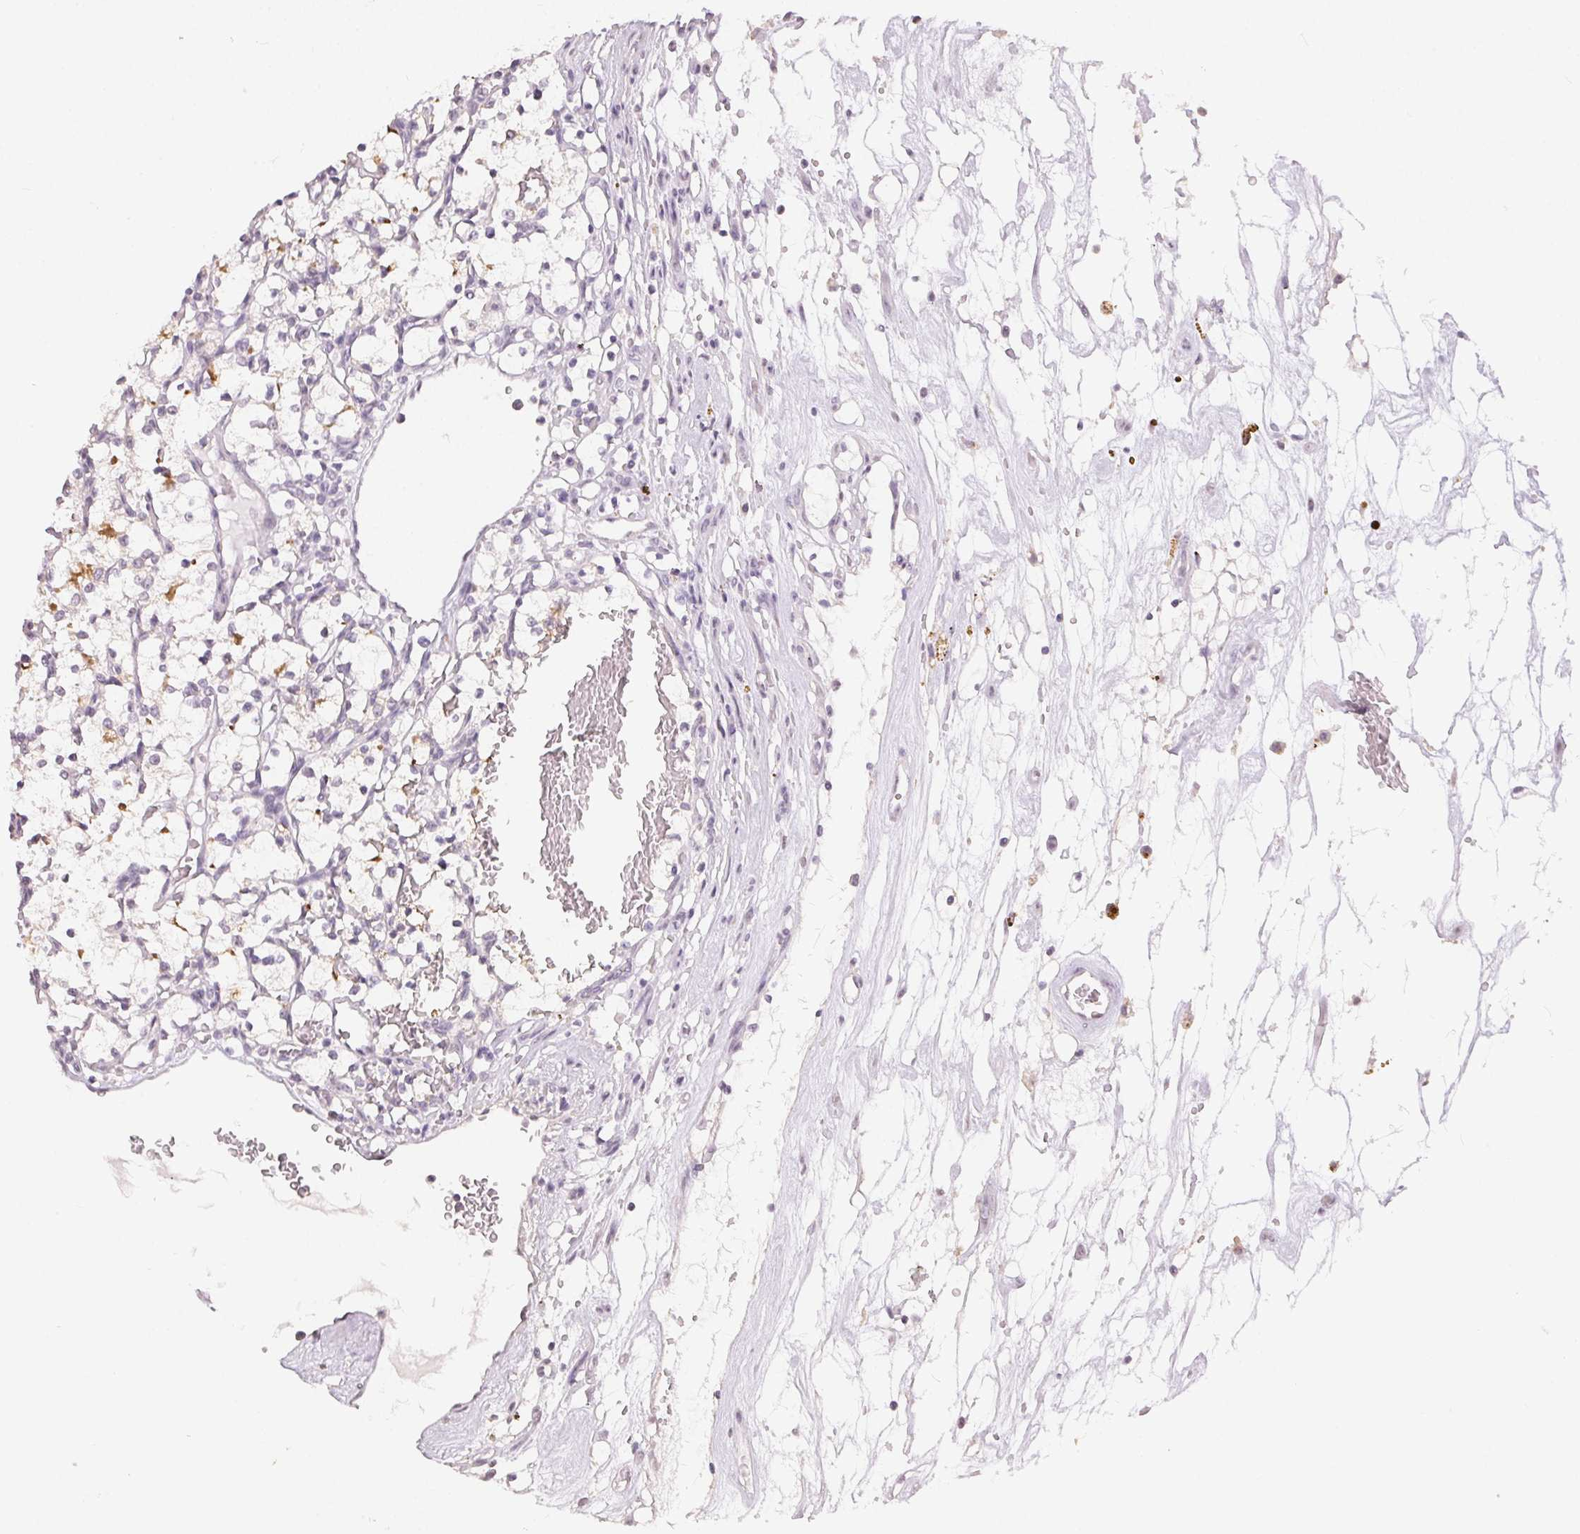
{"staining": {"intensity": "negative", "quantity": "none", "location": "none"}, "tissue": "renal cancer", "cell_type": "Tumor cells", "image_type": "cancer", "snomed": [{"axis": "morphology", "description": "Adenocarcinoma, NOS"}, {"axis": "topography", "description": "Kidney"}], "caption": "Renal adenocarcinoma was stained to show a protein in brown. There is no significant expression in tumor cells.", "gene": "TMEM174", "patient": {"sex": "female", "age": 69}}